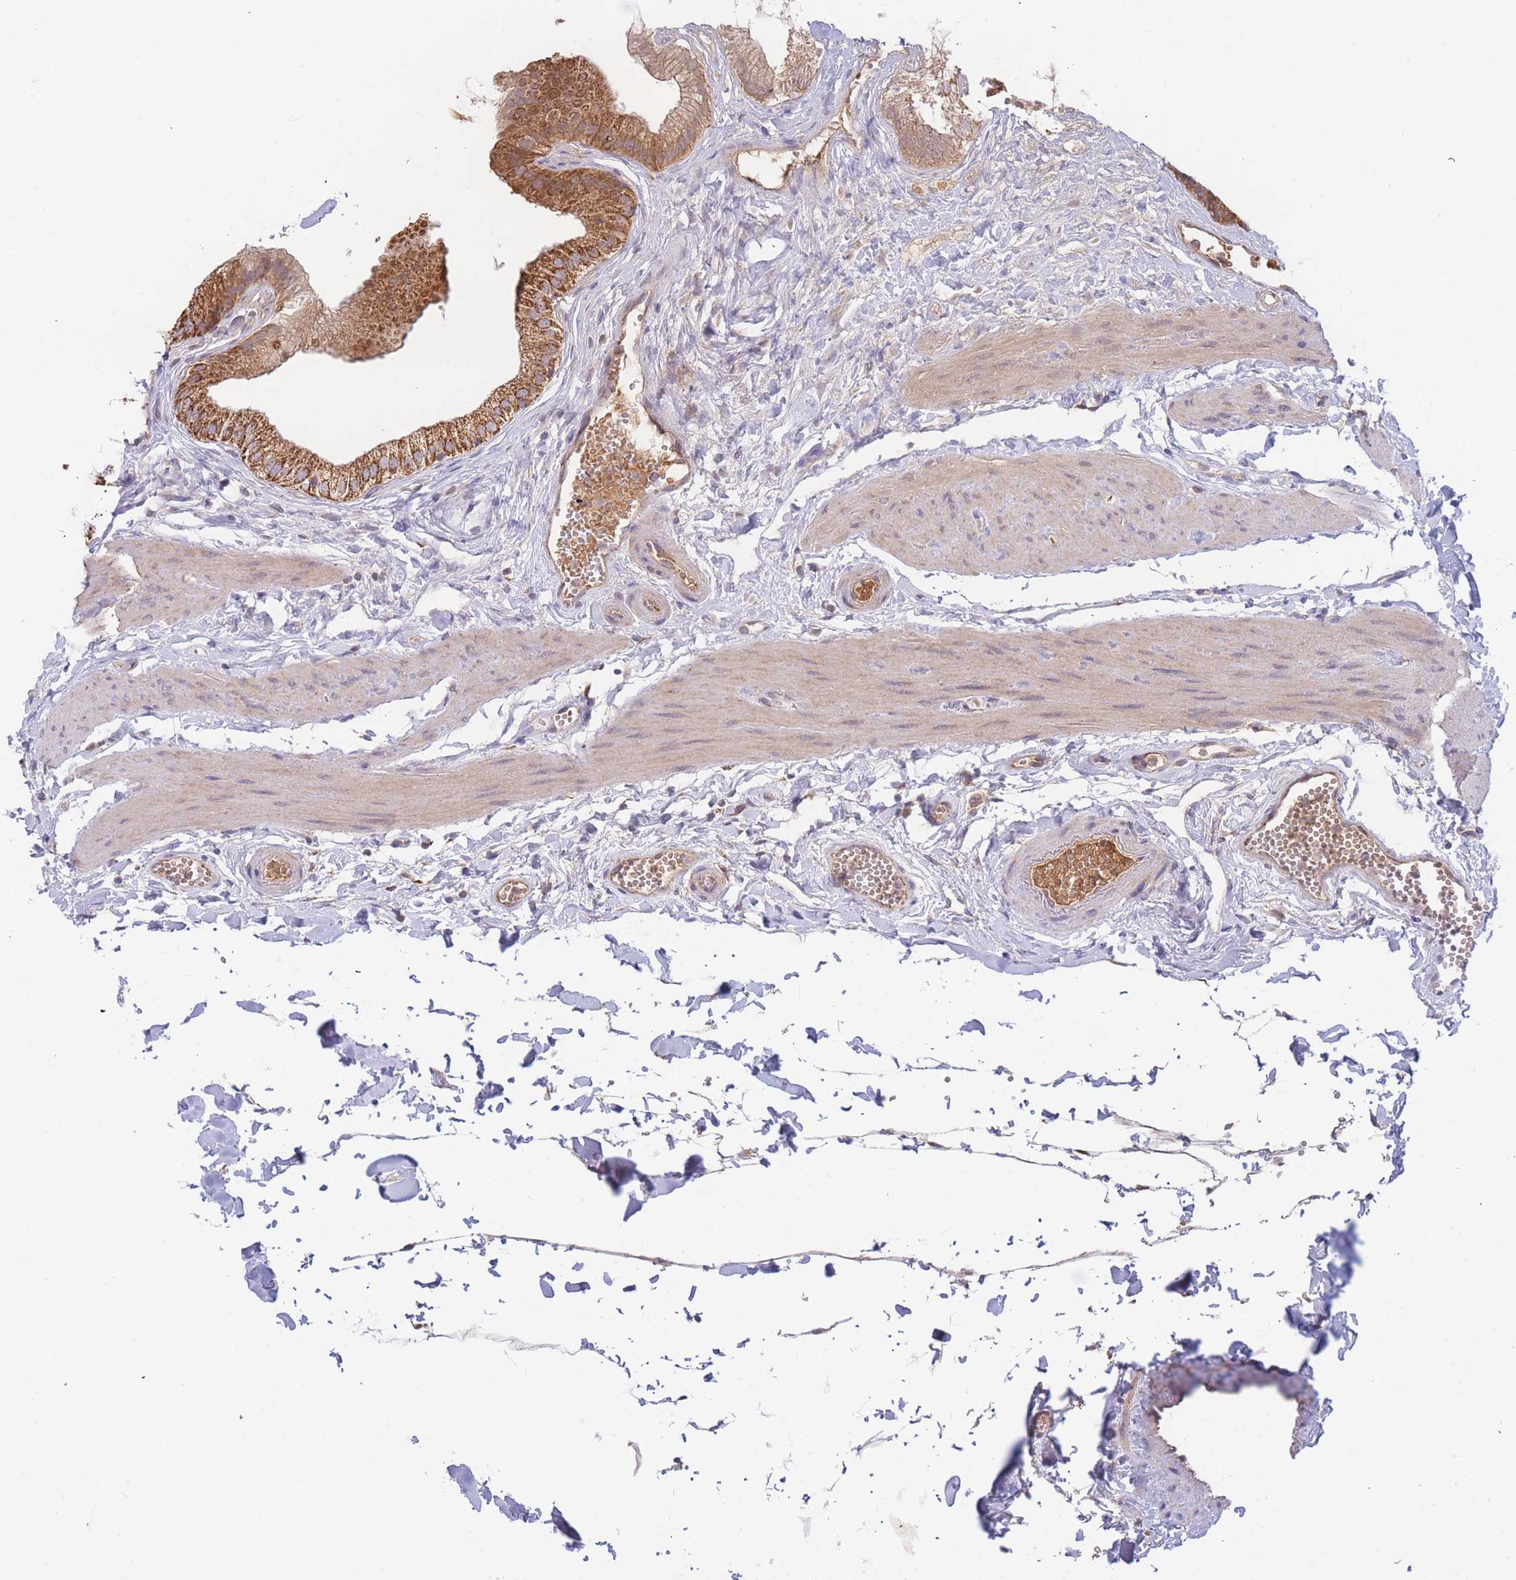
{"staining": {"intensity": "strong", "quantity": ">75%", "location": "cytoplasmic/membranous"}, "tissue": "gallbladder", "cell_type": "Glandular cells", "image_type": "normal", "snomed": [{"axis": "morphology", "description": "Normal tissue, NOS"}, {"axis": "topography", "description": "Gallbladder"}], "caption": "This histopathology image exhibits unremarkable gallbladder stained with immunohistochemistry (IHC) to label a protein in brown. The cytoplasmic/membranous of glandular cells show strong positivity for the protein. Nuclei are counter-stained blue.", "gene": "MRPL17", "patient": {"sex": "female", "age": 54}}